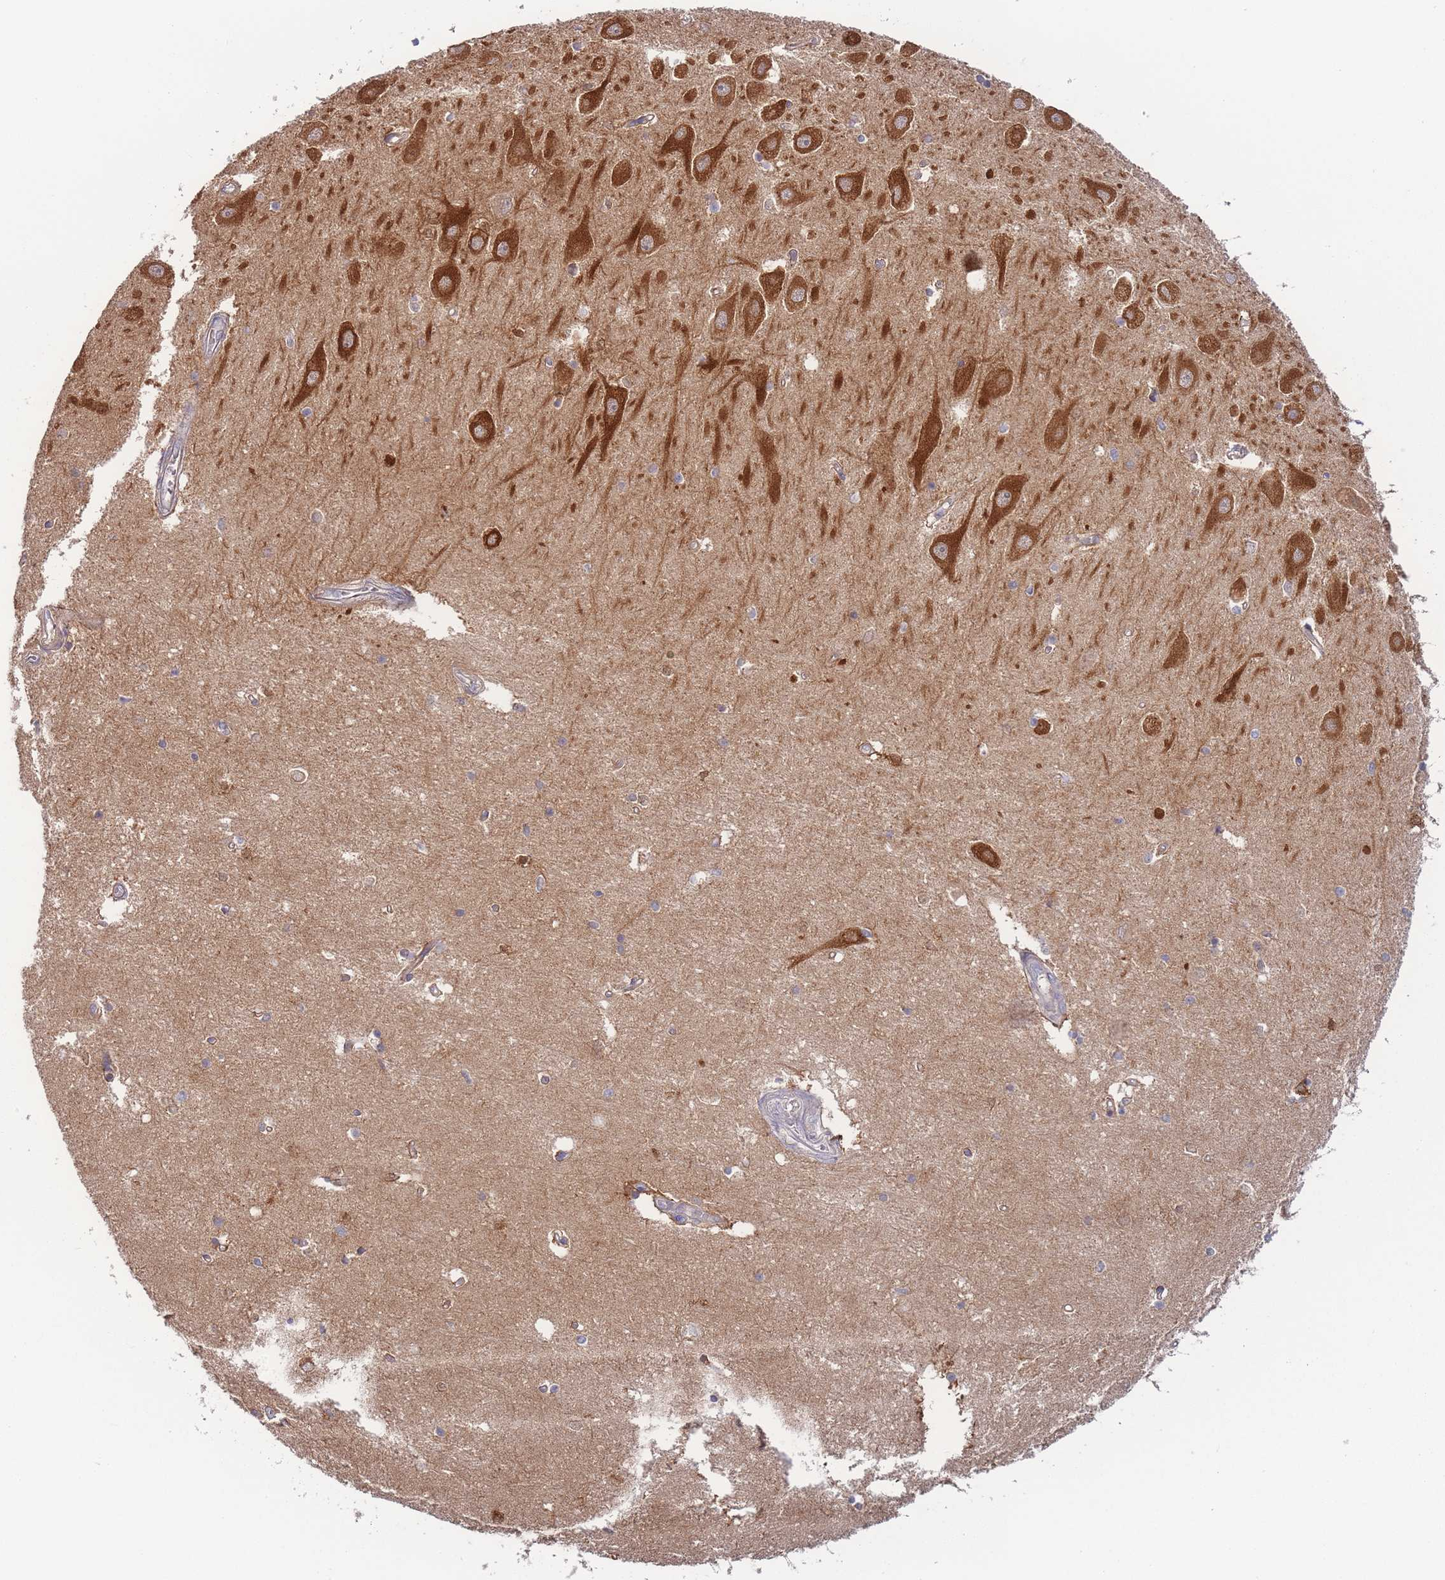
{"staining": {"intensity": "moderate", "quantity": "<25%", "location": "cytoplasmic/membranous"}, "tissue": "hippocampus", "cell_type": "Glial cells", "image_type": "normal", "snomed": [{"axis": "morphology", "description": "Normal tissue, NOS"}, {"axis": "topography", "description": "Hippocampus"}], "caption": "Immunohistochemical staining of normal hippocampus demonstrates moderate cytoplasmic/membranous protein staining in about <25% of glial cells. The staining was performed using DAB, with brown indicating positive protein expression. Nuclei are stained blue with hematoxylin.", "gene": "SPHKAP", "patient": {"sex": "male", "age": 45}}